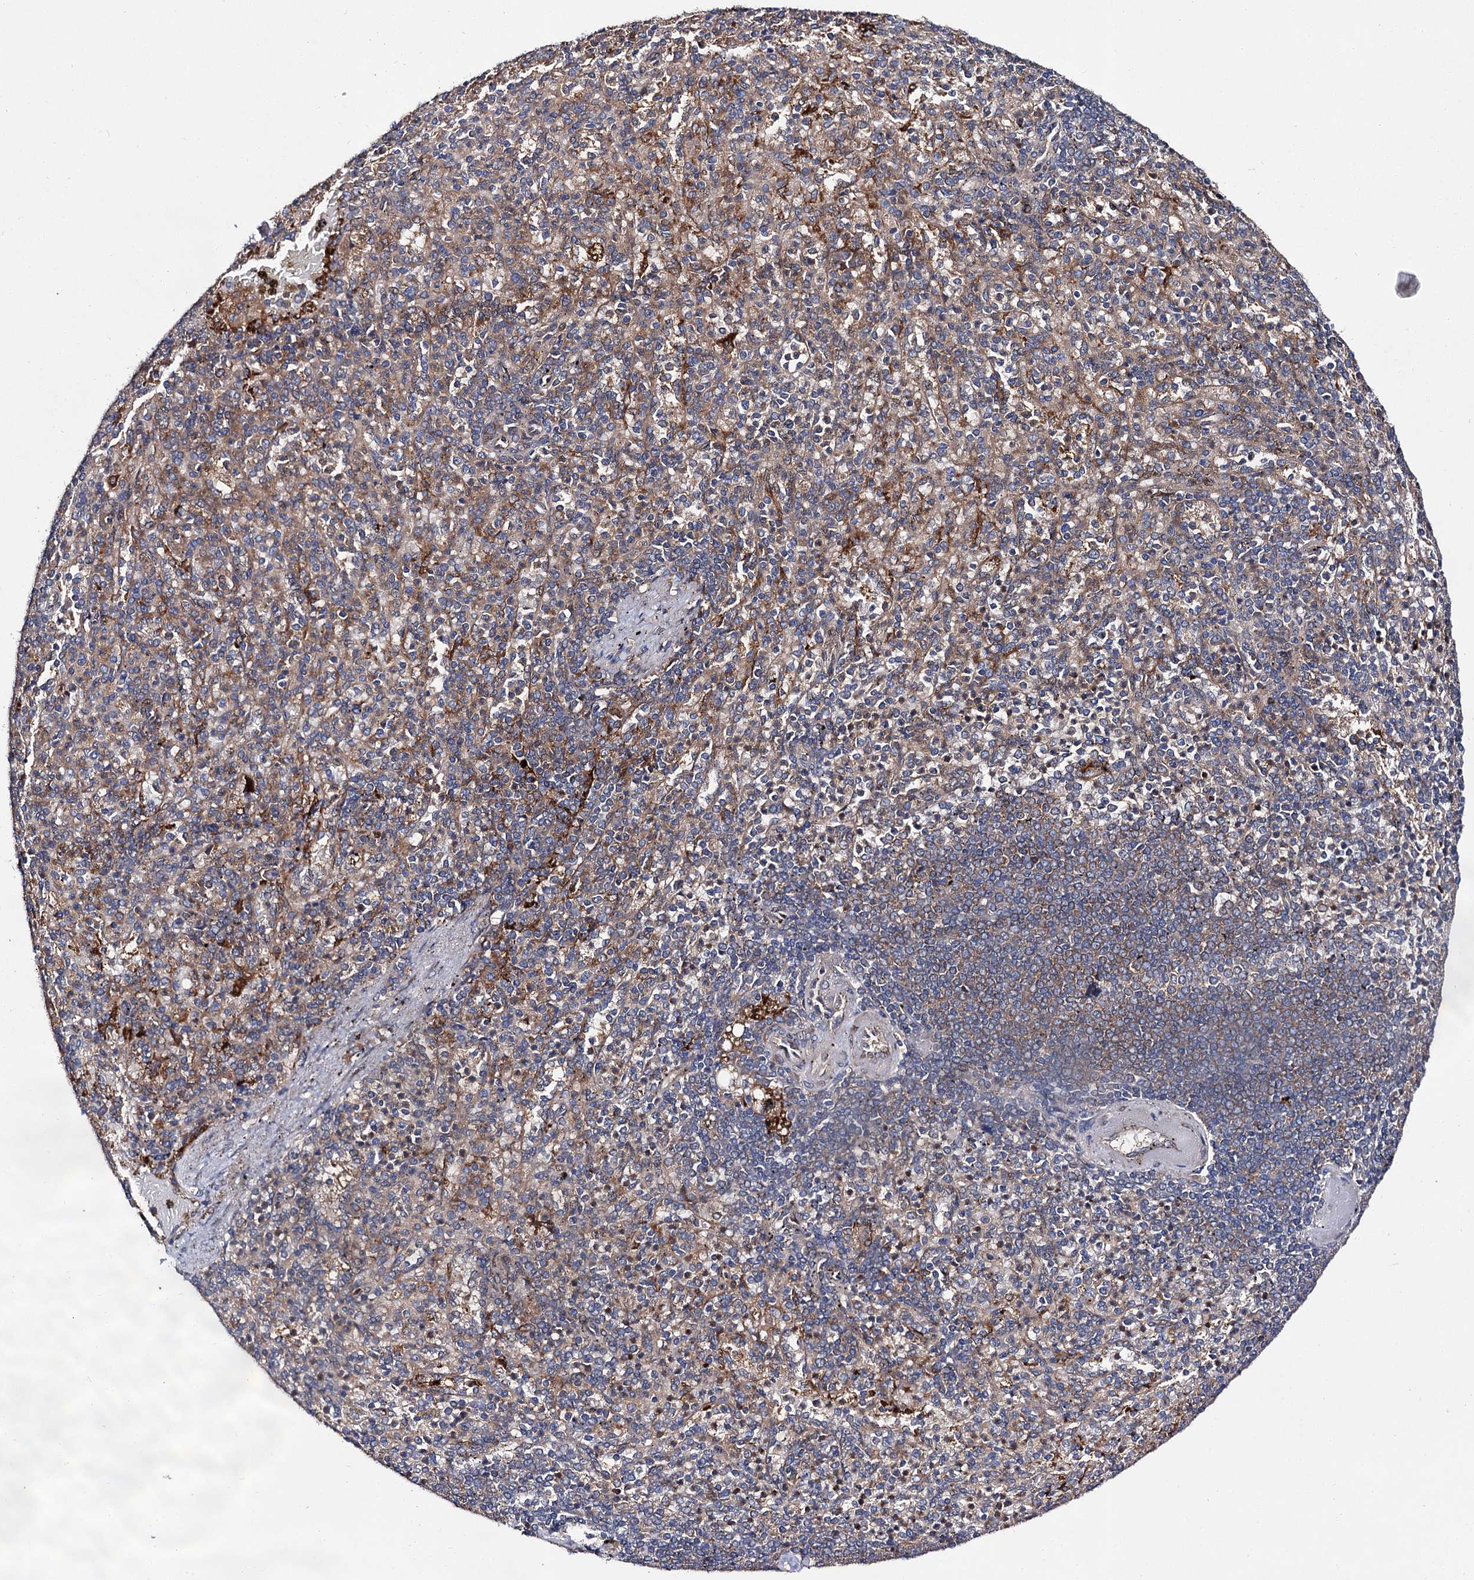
{"staining": {"intensity": "weak", "quantity": "25%-75%", "location": "cytoplasmic/membranous"}, "tissue": "spleen", "cell_type": "Cells in red pulp", "image_type": "normal", "snomed": [{"axis": "morphology", "description": "Normal tissue, NOS"}, {"axis": "topography", "description": "Spleen"}], "caption": "Protein staining of benign spleen displays weak cytoplasmic/membranous positivity in approximately 25%-75% of cells in red pulp. The staining was performed using DAB to visualize the protein expression in brown, while the nuclei were stained in blue with hematoxylin (Magnification: 20x).", "gene": "NAA25", "patient": {"sex": "female", "age": 74}}